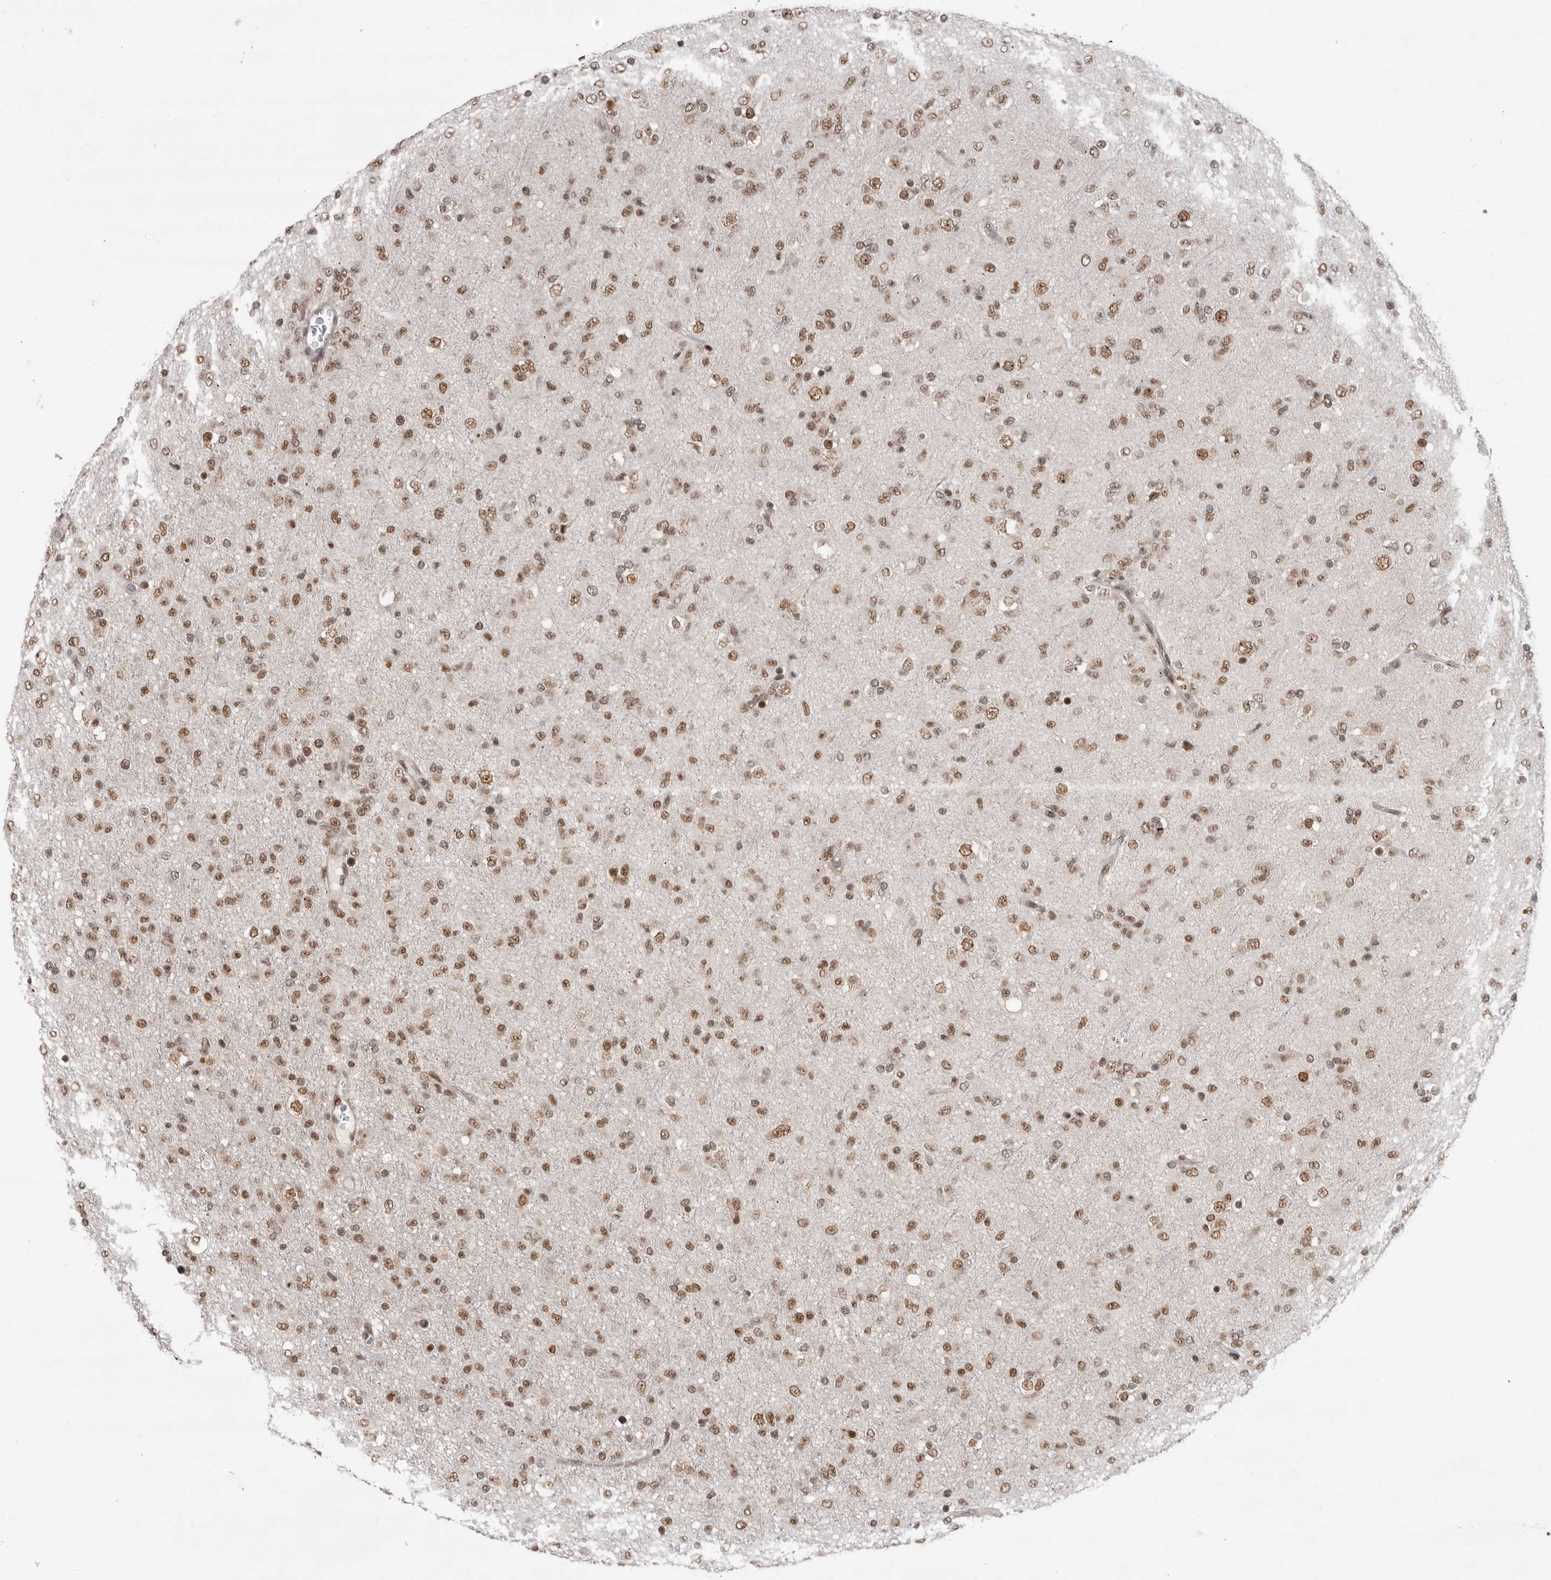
{"staining": {"intensity": "moderate", "quantity": ">75%", "location": "nuclear"}, "tissue": "glioma", "cell_type": "Tumor cells", "image_type": "cancer", "snomed": [{"axis": "morphology", "description": "Glioma, malignant, Low grade"}, {"axis": "topography", "description": "Brain"}], "caption": "Low-grade glioma (malignant) was stained to show a protein in brown. There is medium levels of moderate nuclear positivity in approximately >75% of tumor cells. The staining was performed using DAB (3,3'-diaminobenzidine) to visualize the protein expression in brown, while the nuclei were stained in blue with hematoxylin (Magnification: 20x).", "gene": "ZNF830", "patient": {"sex": "male", "age": 65}}